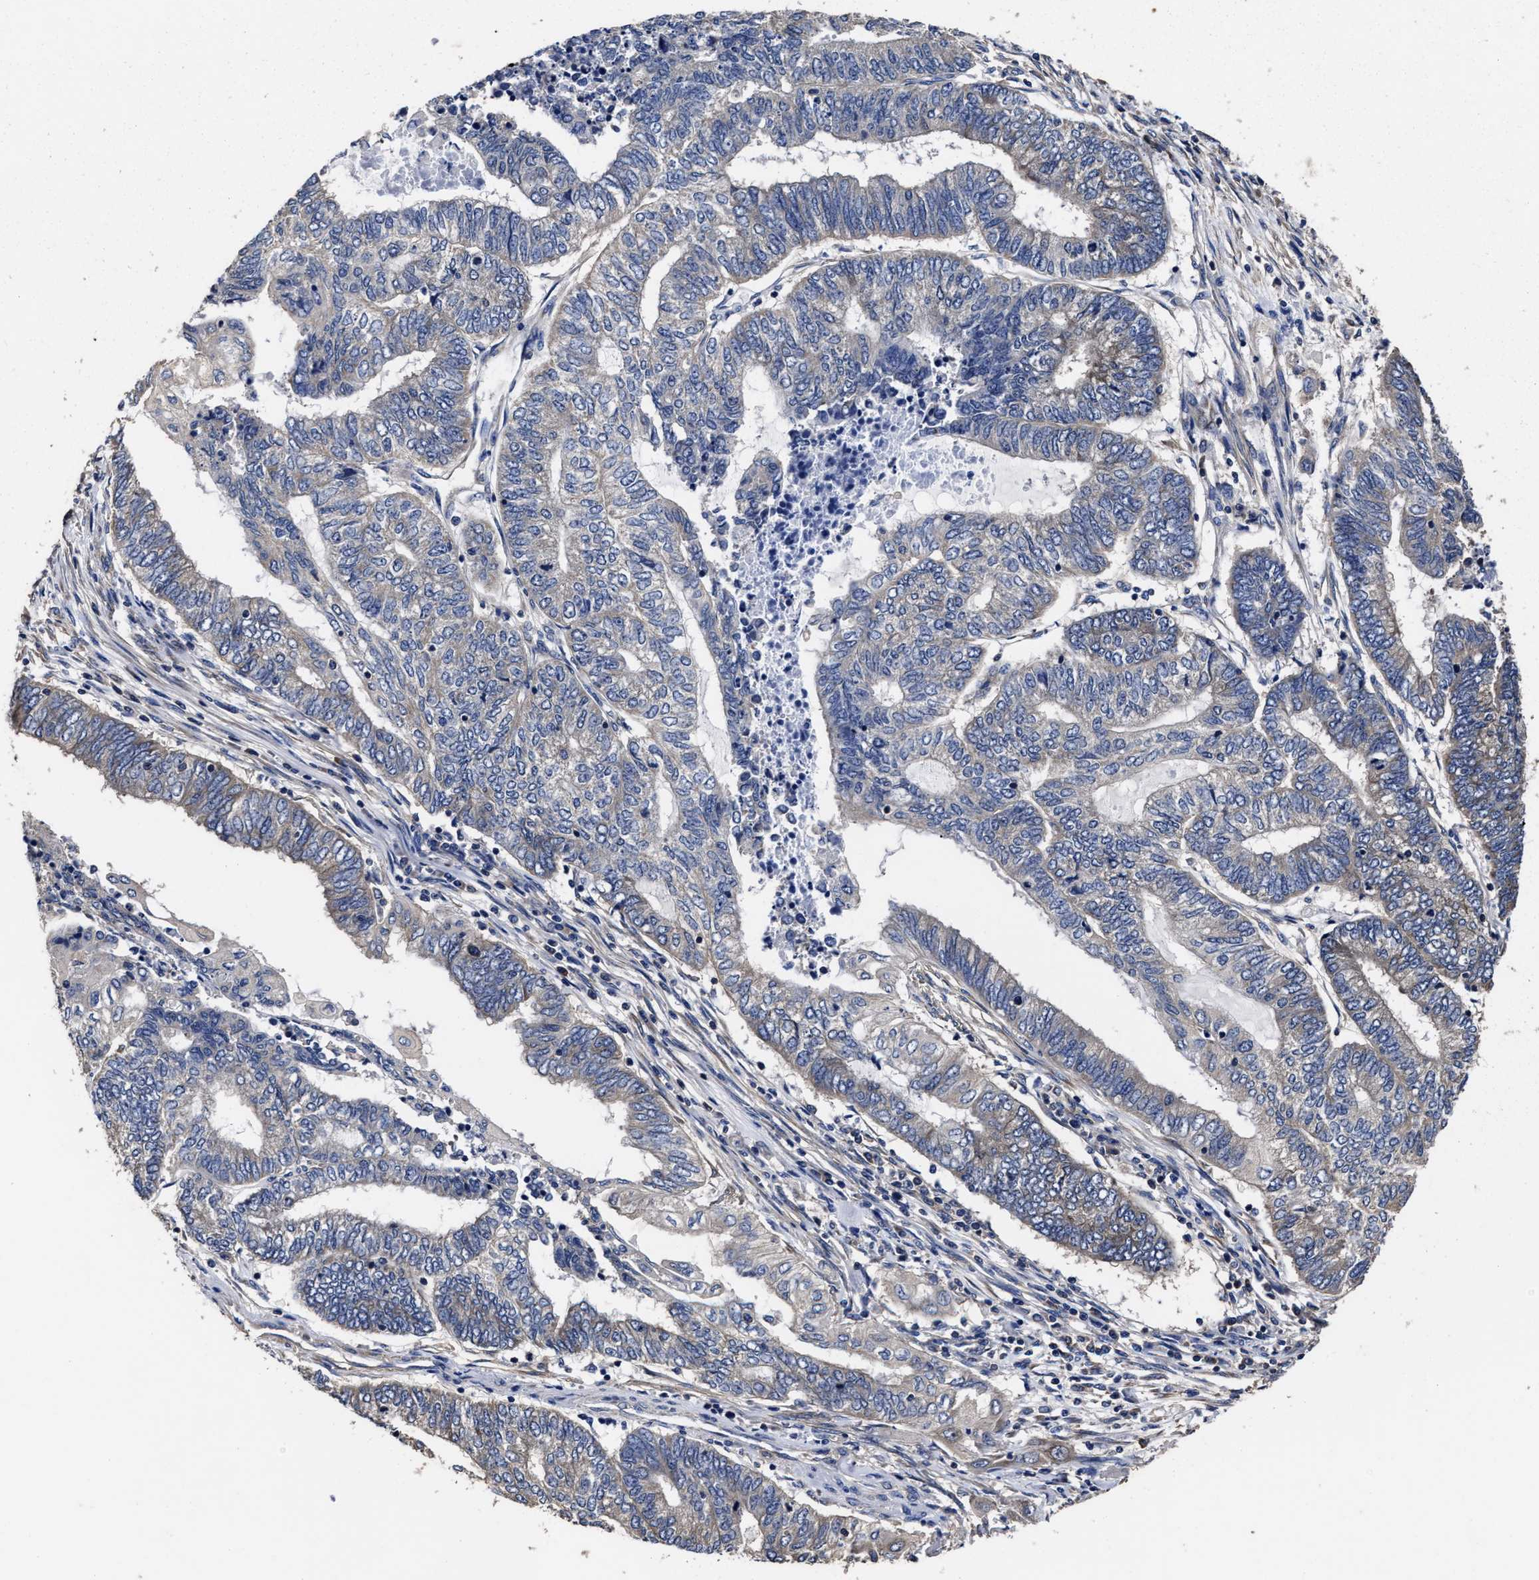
{"staining": {"intensity": "negative", "quantity": "none", "location": "none"}, "tissue": "endometrial cancer", "cell_type": "Tumor cells", "image_type": "cancer", "snomed": [{"axis": "morphology", "description": "Adenocarcinoma, NOS"}, {"axis": "topography", "description": "Uterus"}, {"axis": "topography", "description": "Endometrium"}], "caption": "DAB (3,3'-diaminobenzidine) immunohistochemical staining of human endometrial cancer displays no significant expression in tumor cells.", "gene": "AVEN", "patient": {"sex": "female", "age": 70}}